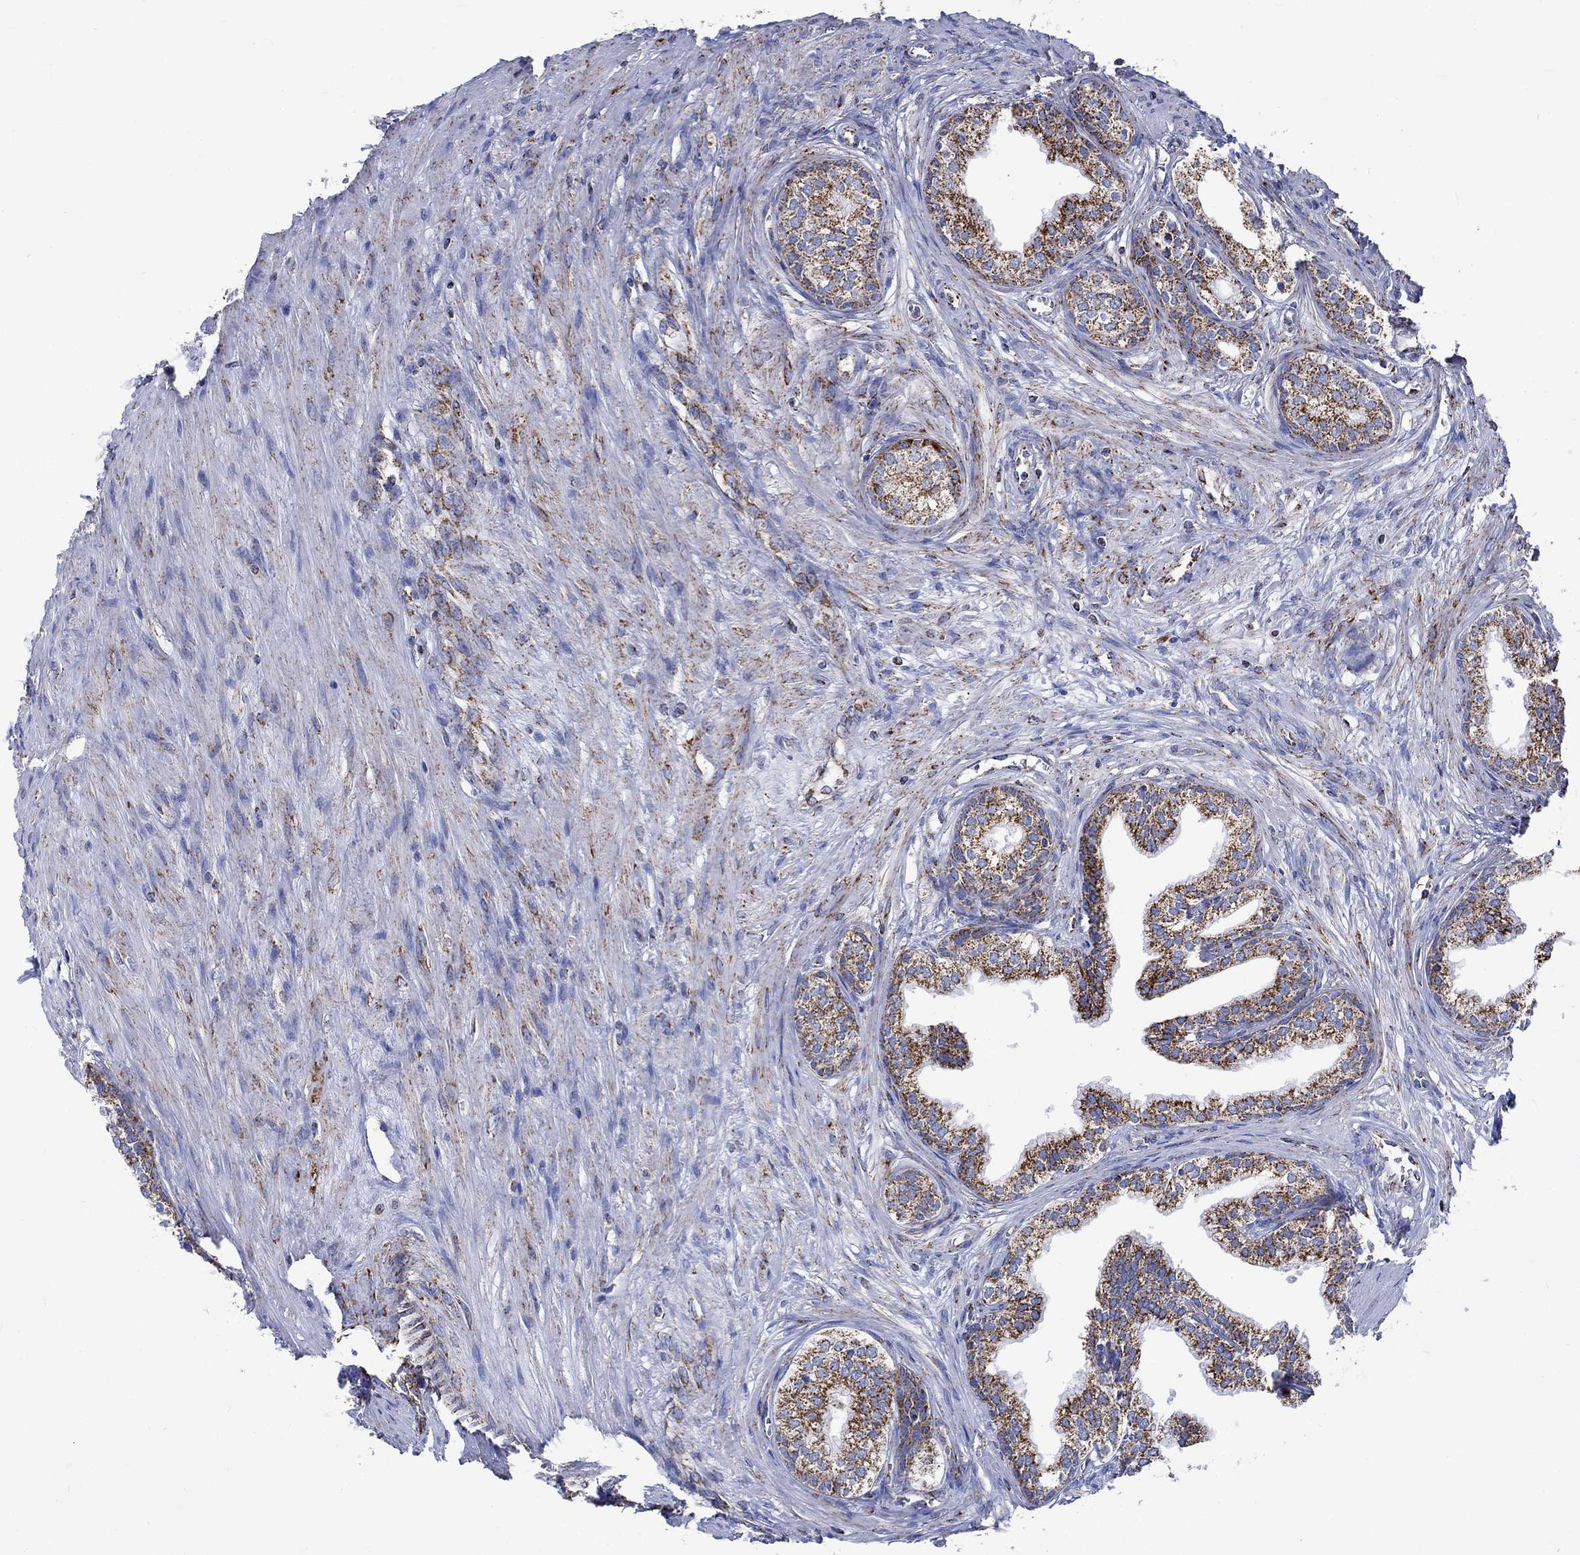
{"staining": {"intensity": "strong", "quantity": "25%-75%", "location": "cytoplasmic/membranous"}, "tissue": "prostate", "cell_type": "Glandular cells", "image_type": "normal", "snomed": [{"axis": "morphology", "description": "Normal tissue, NOS"}, {"axis": "topography", "description": "Prostate"}], "caption": "A brown stain shows strong cytoplasmic/membranous staining of a protein in glandular cells of benign prostate. (DAB (3,3'-diaminobenzidine) IHC with brightfield microscopy, high magnification).", "gene": "RCE1", "patient": {"sex": "male", "age": 65}}